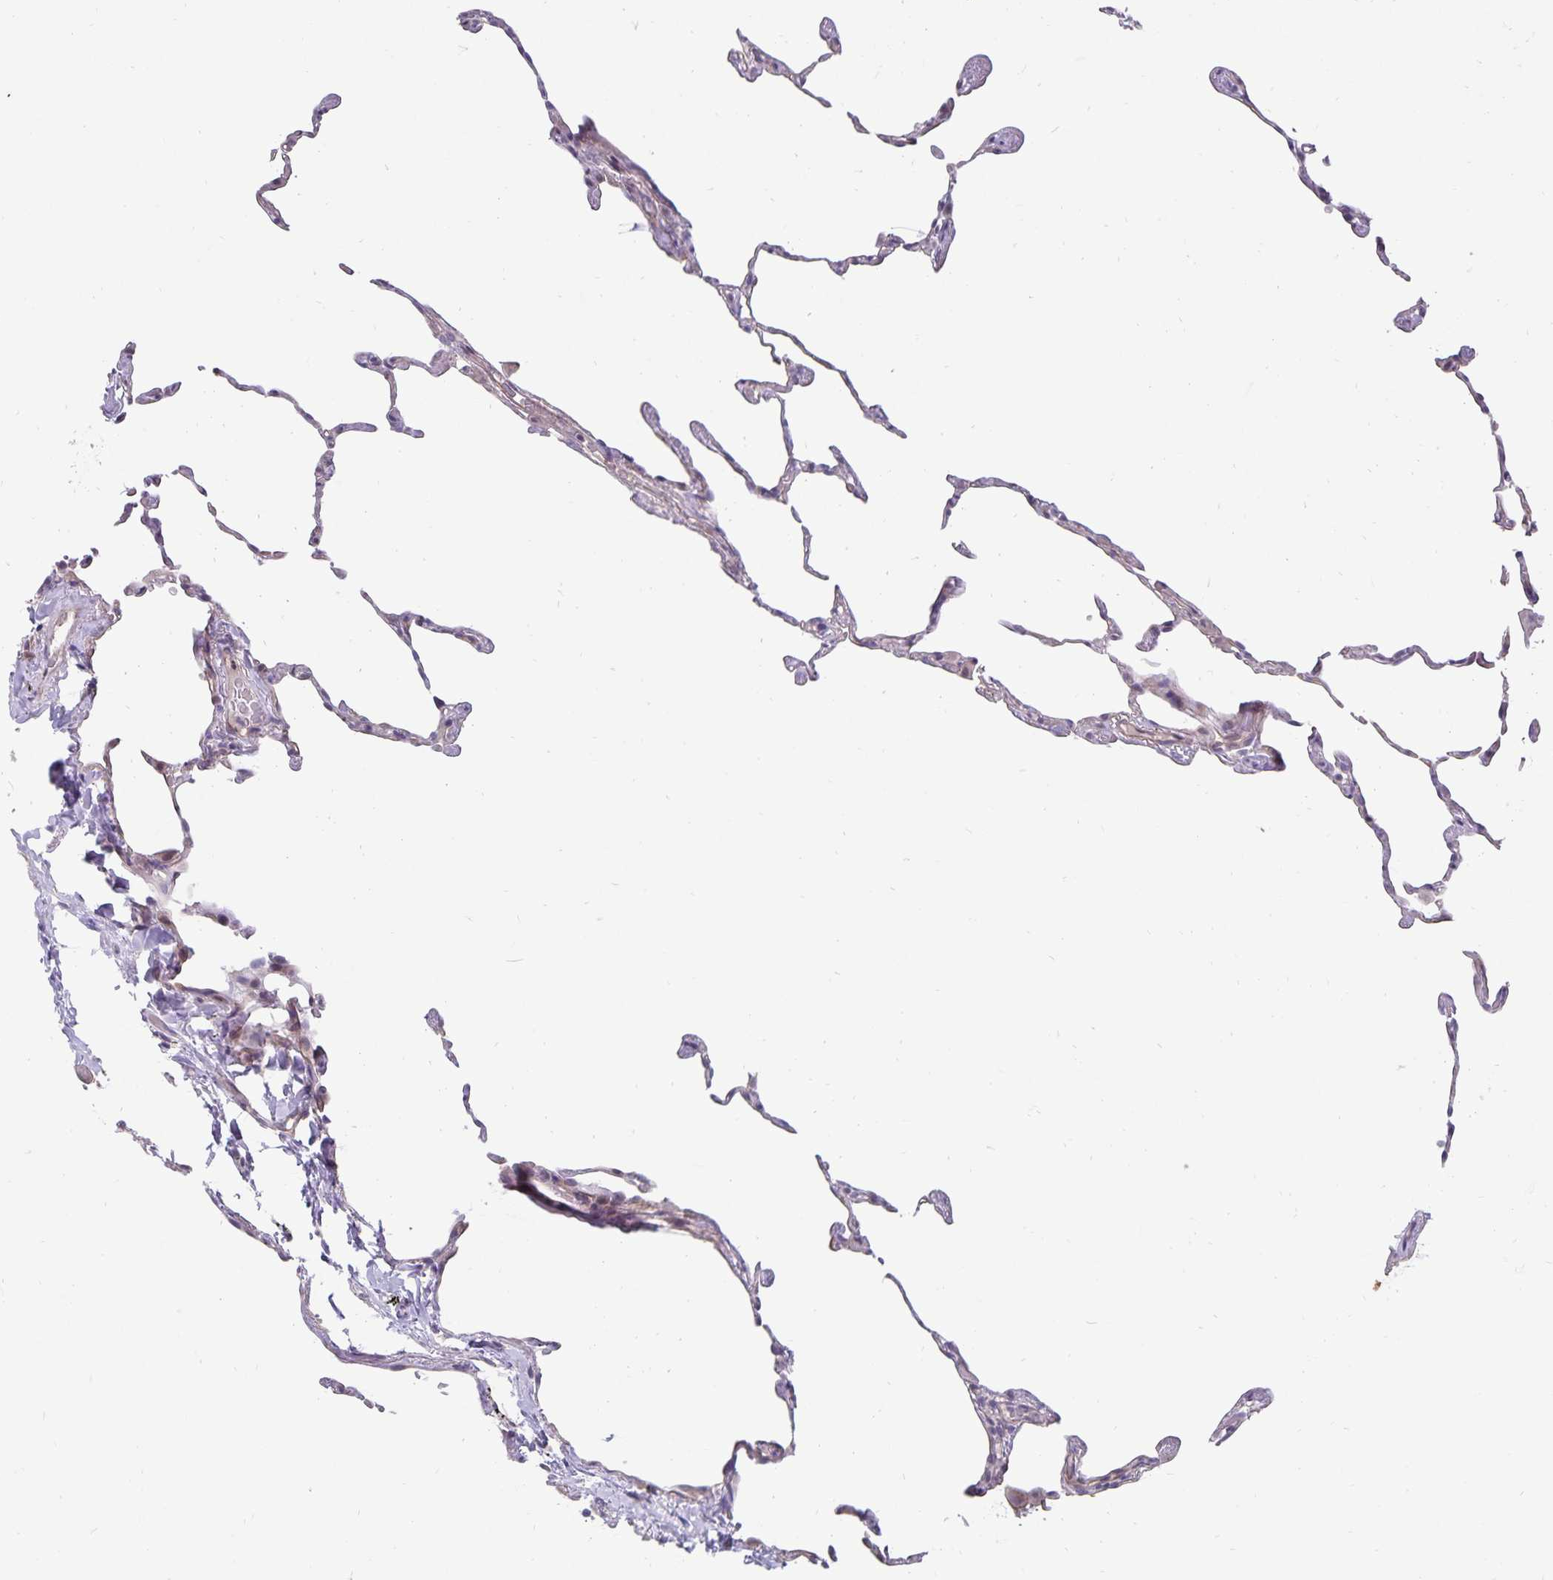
{"staining": {"intensity": "negative", "quantity": "none", "location": "none"}, "tissue": "lung", "cell_type": "Alveolar cells", "image_type": "normal", "snomed": [{"axis": "morphology", "description": "Normal tissue, NOS"}, {"axis": "topography", "description": "Lung"}], "caption": "A high-resolution image shows immunohistochemistry staining of normal lung, which reveals no significant expression in alveolar cells. (DAB immunohistochemistry (IHC) with hematoxylin counter stain).", "gene": "CDKN2B", "patient": {"sex": "female", "age": 57}}